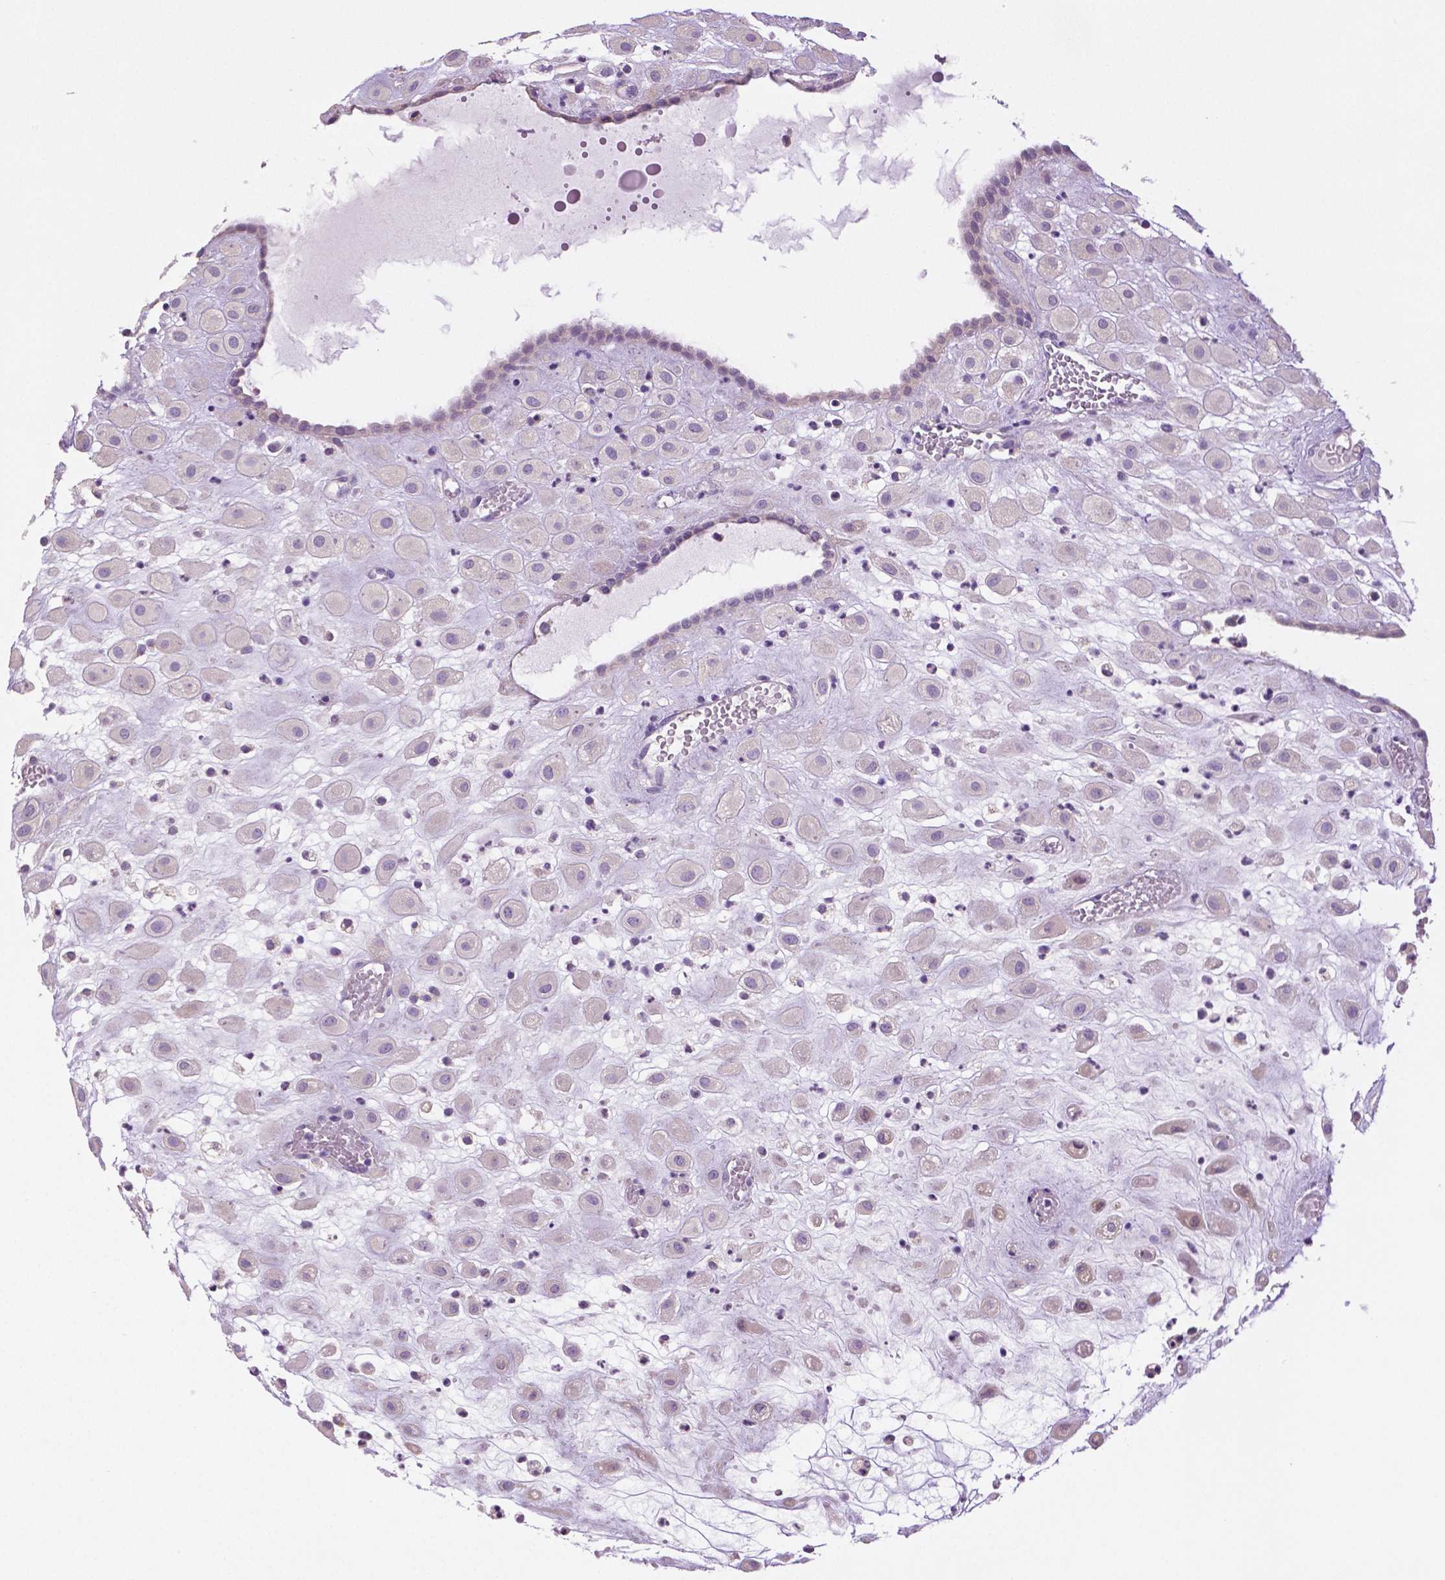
{"staining": {"intensity": "negative", "quantity": "none", "location": "none"}, "tissue": "placenta", "cell_type": "Decidual cells", "image_type": "normal", "snomed": [{"axis": "morphology", "description": "Normal tissue, NOS"}, {"axis": "topography", "description": "Placenta"}], "caption": "This photomicrograph is of normal placenta stained with immunohistochemistry to label a protein in brown with the nuclei are counter-stained blue. There is no staining in decidual cells.", "gene": "DNAH12", "patient": {"sex": "female", "age": 24}}